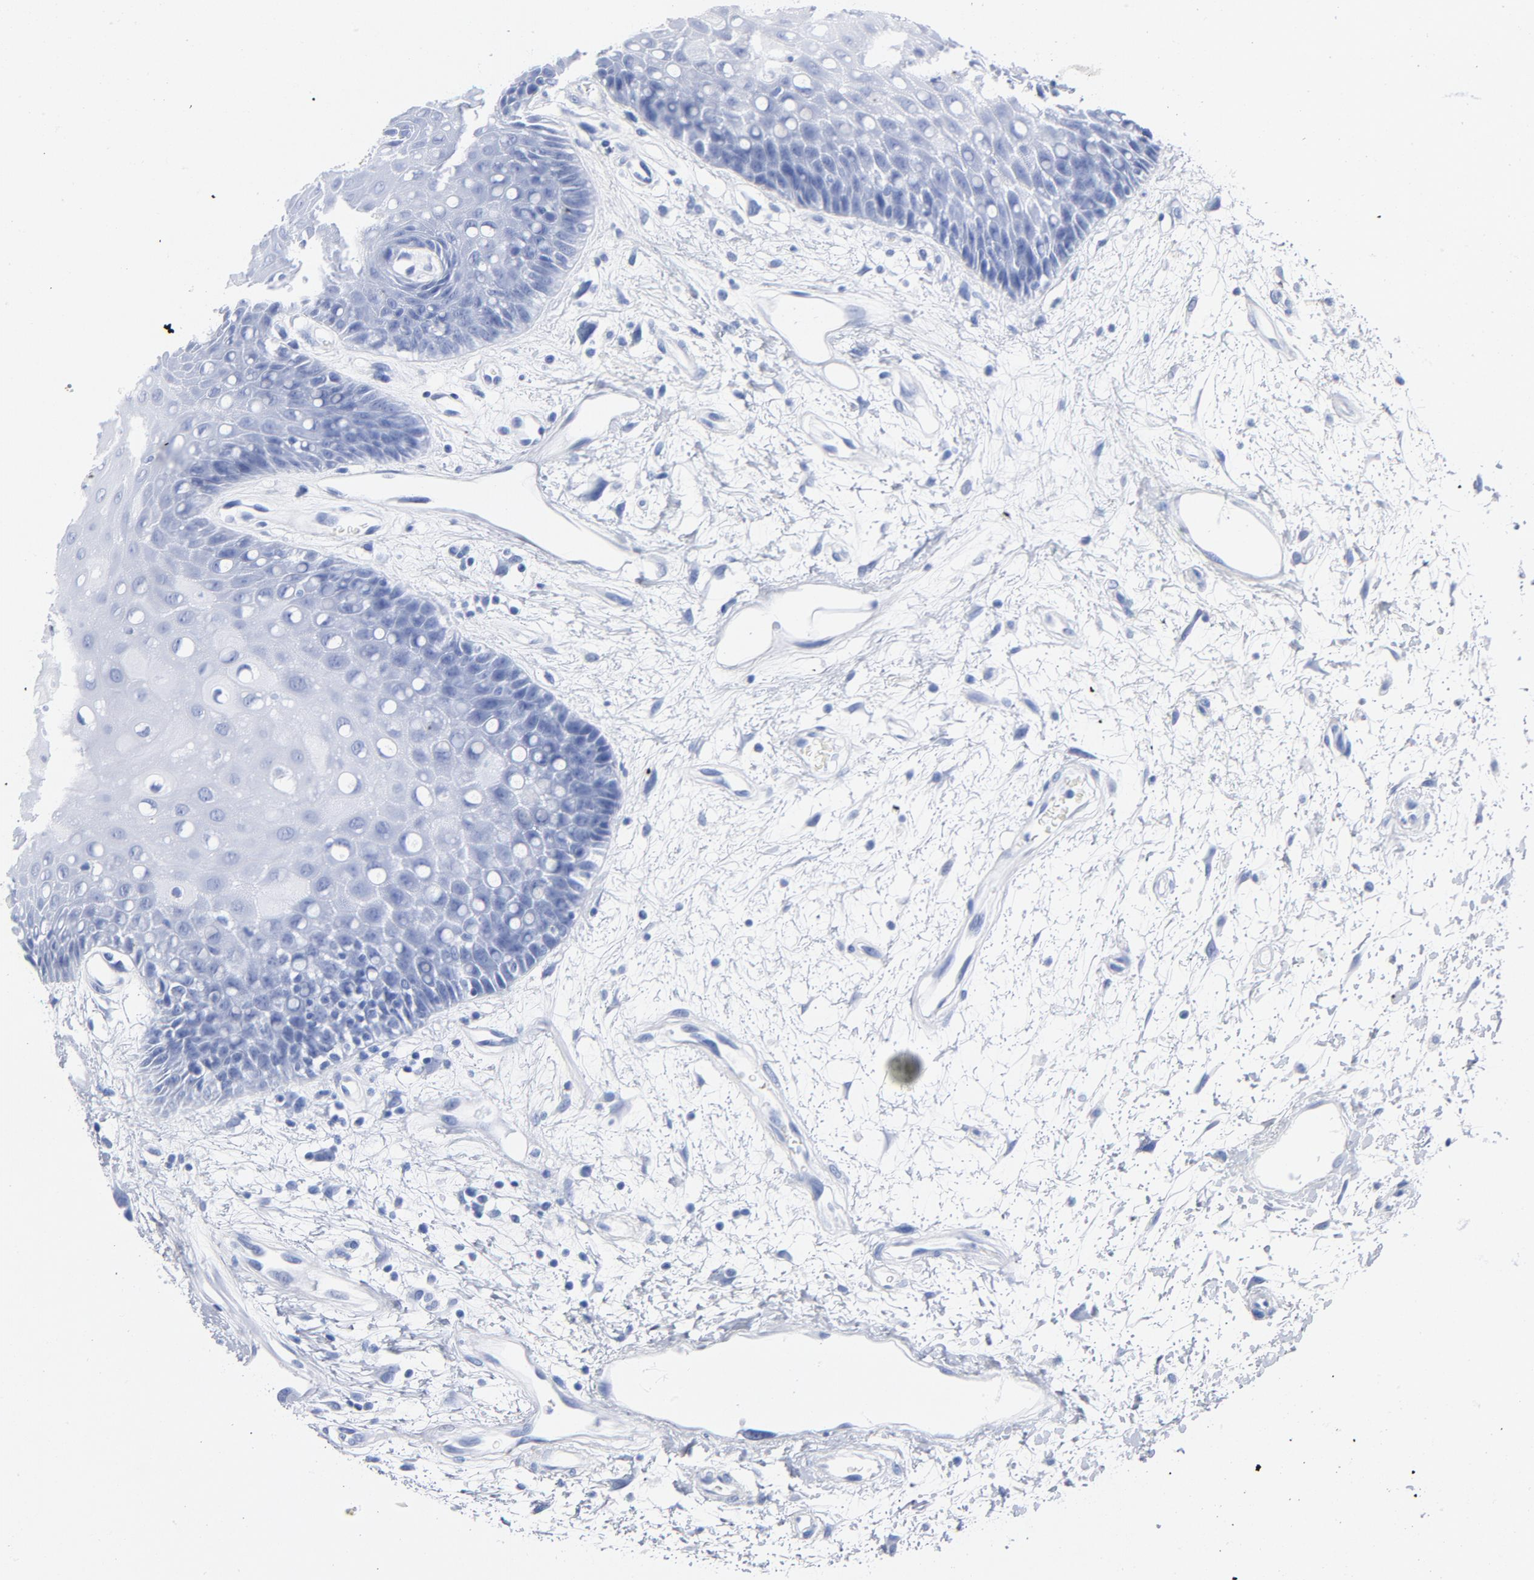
{"staining": {"intensity": "negative", "quantity": "none", "location": "none"}, "tissue": "oral mucosa", "cell_type": "Squamous epithelial cells", "image_type": "normal", "snomed": [{"axis": "morphology", "description": "Normal tissue, NOS"}, {"axis": "morphology", "description": "Squamous cell carcinoma, NOS"}, {"axis": "topography", "description": "Skeletal muscle"}, {"axis": "topography", "description": "Oral tissue"}, {"axis": "topography", "description": "Head-Neck"}], "caption": "The histopathology image displays no staining of squamous epithelial cells in unremarkable oral mucosa. (Stains: DAB IHC with hematoxylin counter stain, Microscopy: brightfield microscopy at high magnification).", "gene": "RBM3", "patient": {"sex": "female", "age": 84}}